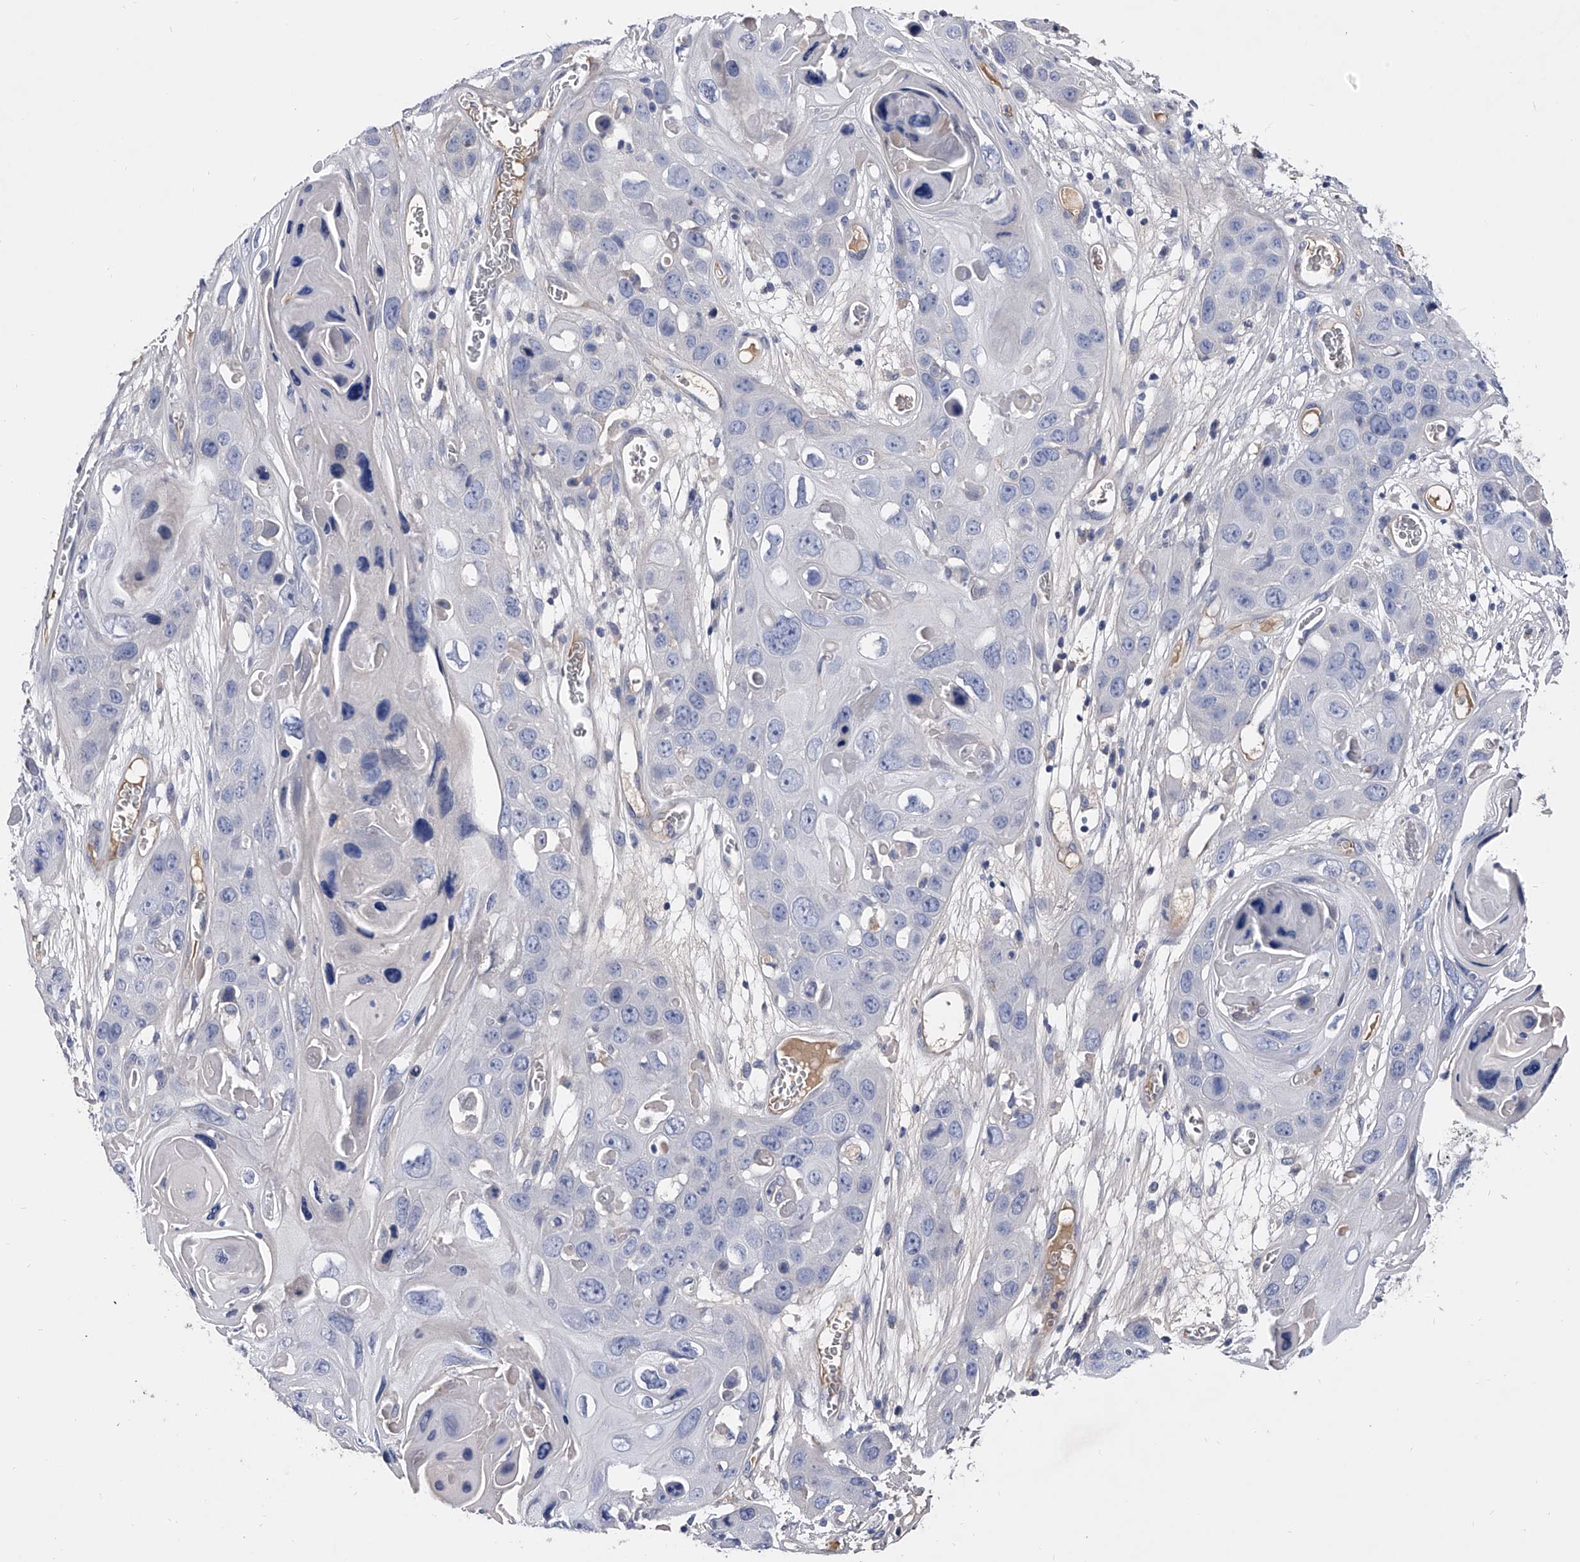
{"staining": {"intensity": "negative", "quantity": "none", "location": "none"}, "tissue": "skin cancer", "cell_type": "Tumor cells", "image_type": "cancer", "snomed": [{"axis": "morphology", "description": "Squamous cell carcinoma, NOS"}, {"axis": "topography", "description": "Skin"}], "caption": "Tumor cells show no significant protein staining in skin squamous cell carcinoma.", "gene": "EFCAB7", "patient": {"sex": "male", "age": 55}}